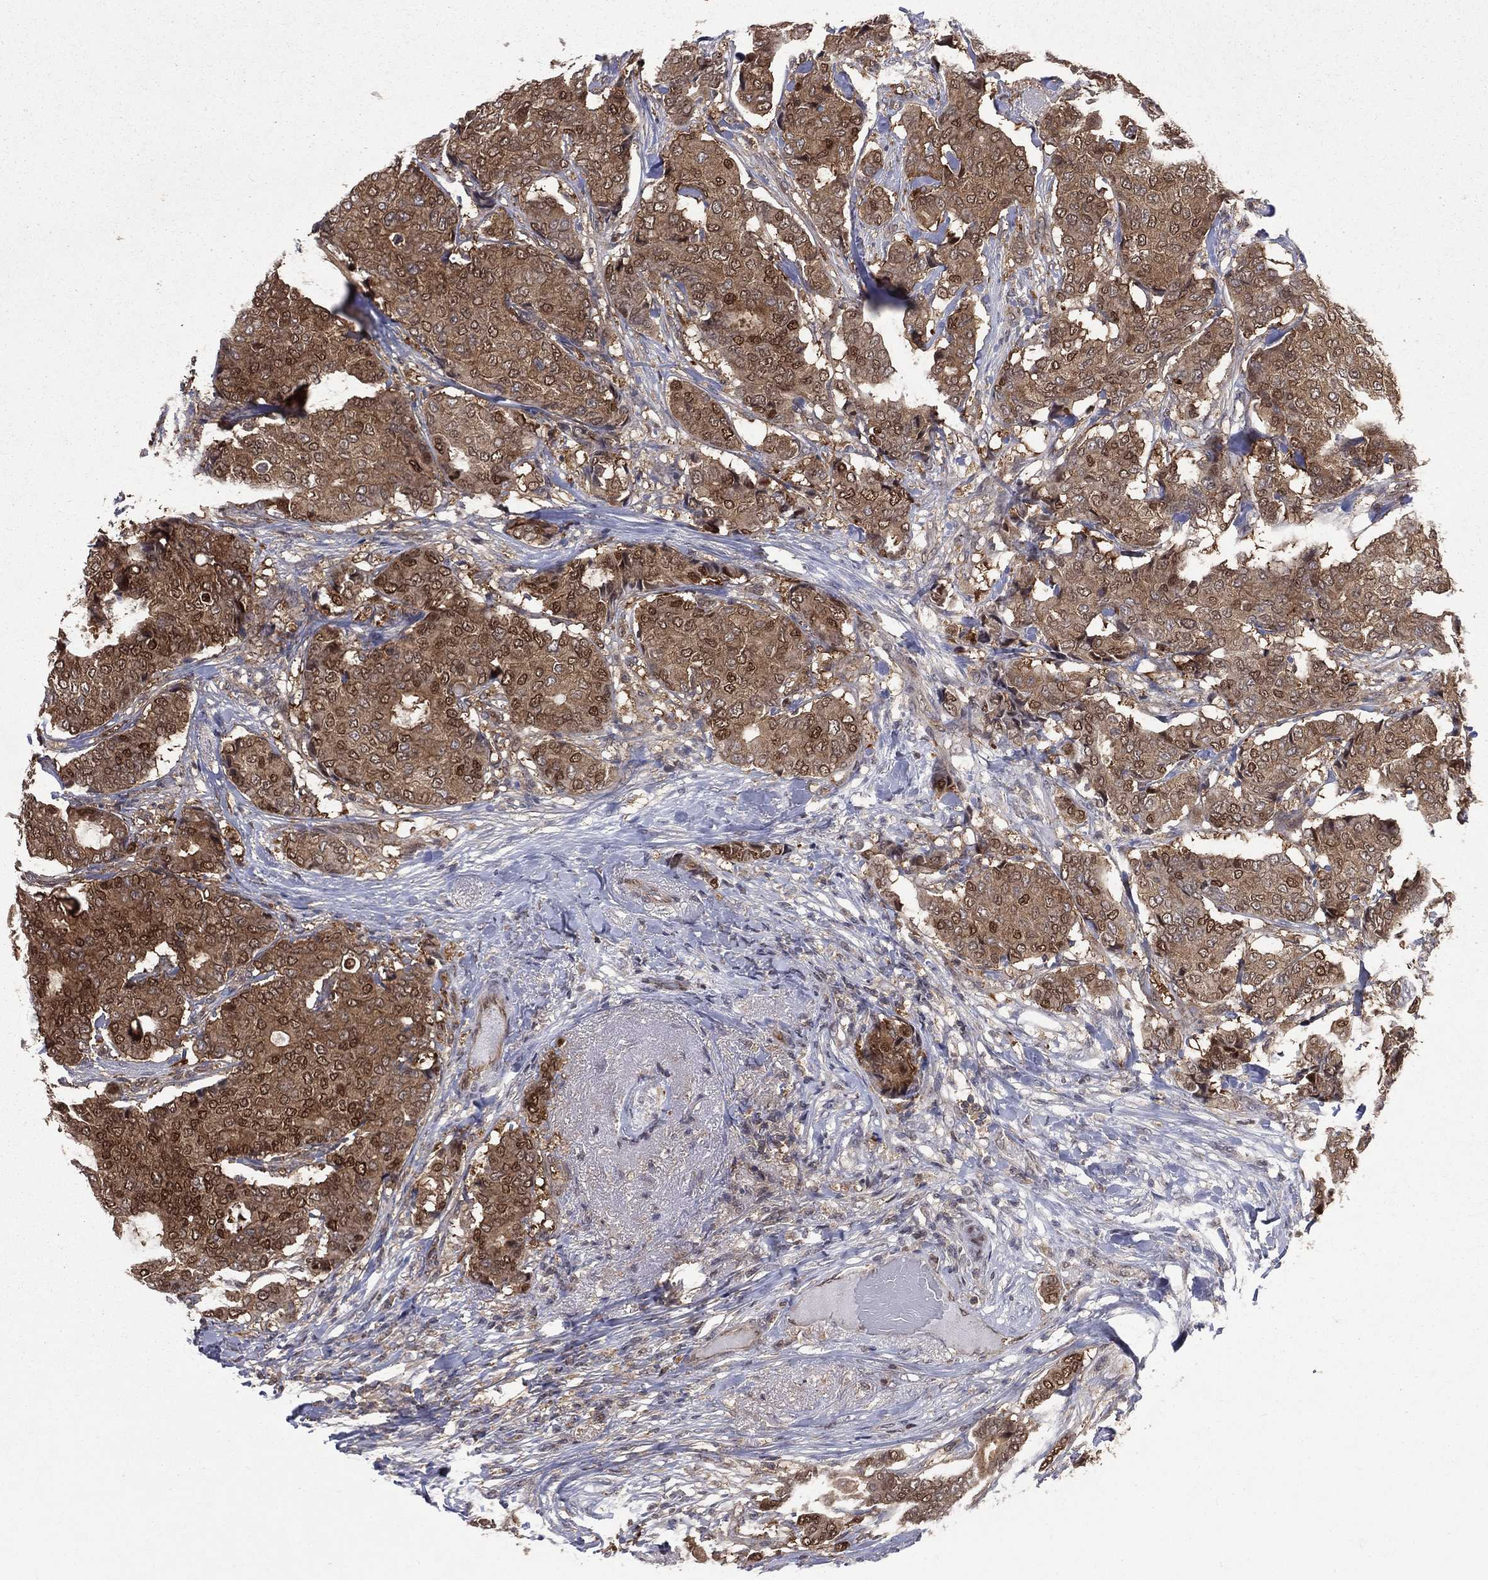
{"staining": {"intensity": "strong", "quantity": "25%-75%", "location": "cytoplasmic/membranous,nuclear"}, "tissue": "breast cancer", "cell_type": "Tumor cells", "image_type": "cancer", "snomed": [{"axis": "morphology", "description": "Duct carcinoma"}, {"axis": "topography", "description": "Breast"}], "caption": "Brown immunohistochemical staining in breast cancer exhibits strong cytoplasmic/membranous and nuclear staining in approximately 25%-75% of tumor cells. (DAB IHC with brightfield microscopy, high magnification).", "gene": "GMPR2", "patient": {"sex": "female", "age": 75}}